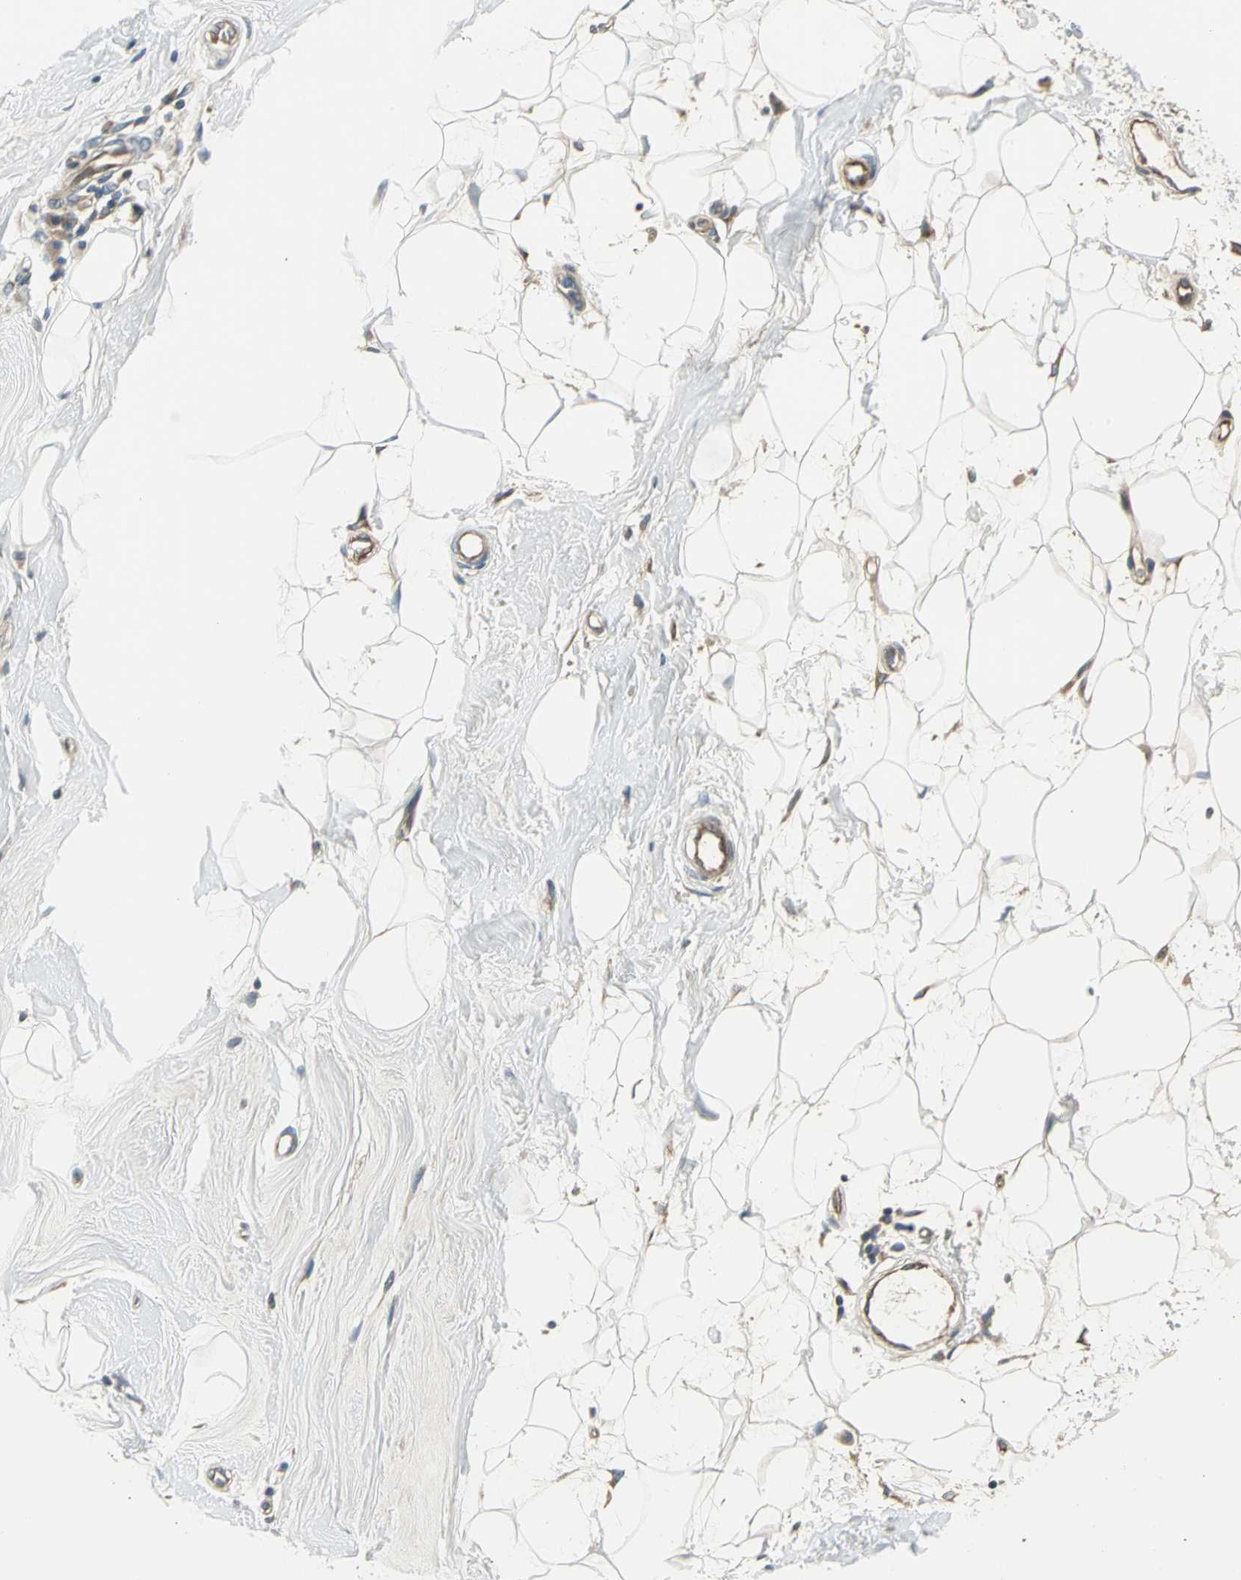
{"staining": {"intensity": "moderate", "quantity": ">75%", "location": "cytoplasmic/membranous"}, "tissue": "breast cancer", "cell_type": "Tumor cells", "image_type": "cancer", "snomed": [{"axis": "morphology", "description": "Duct carcinoma"}, {"axis": "topography", "description": "Breast"}], "caption": "IHC micrograph of neoplastic tissue: human breast cancer (intraductal carcinoma) stained using immunohistochemistry (IHC) displays medium levels of moderate protein expression localized specifically in the cytoplasmic/membranous of tumor cells, appearing as a cytoplasmic/membranous brown color.", "gene": "PRKAA1", "patient": {"sex": "female", "age": 40}}